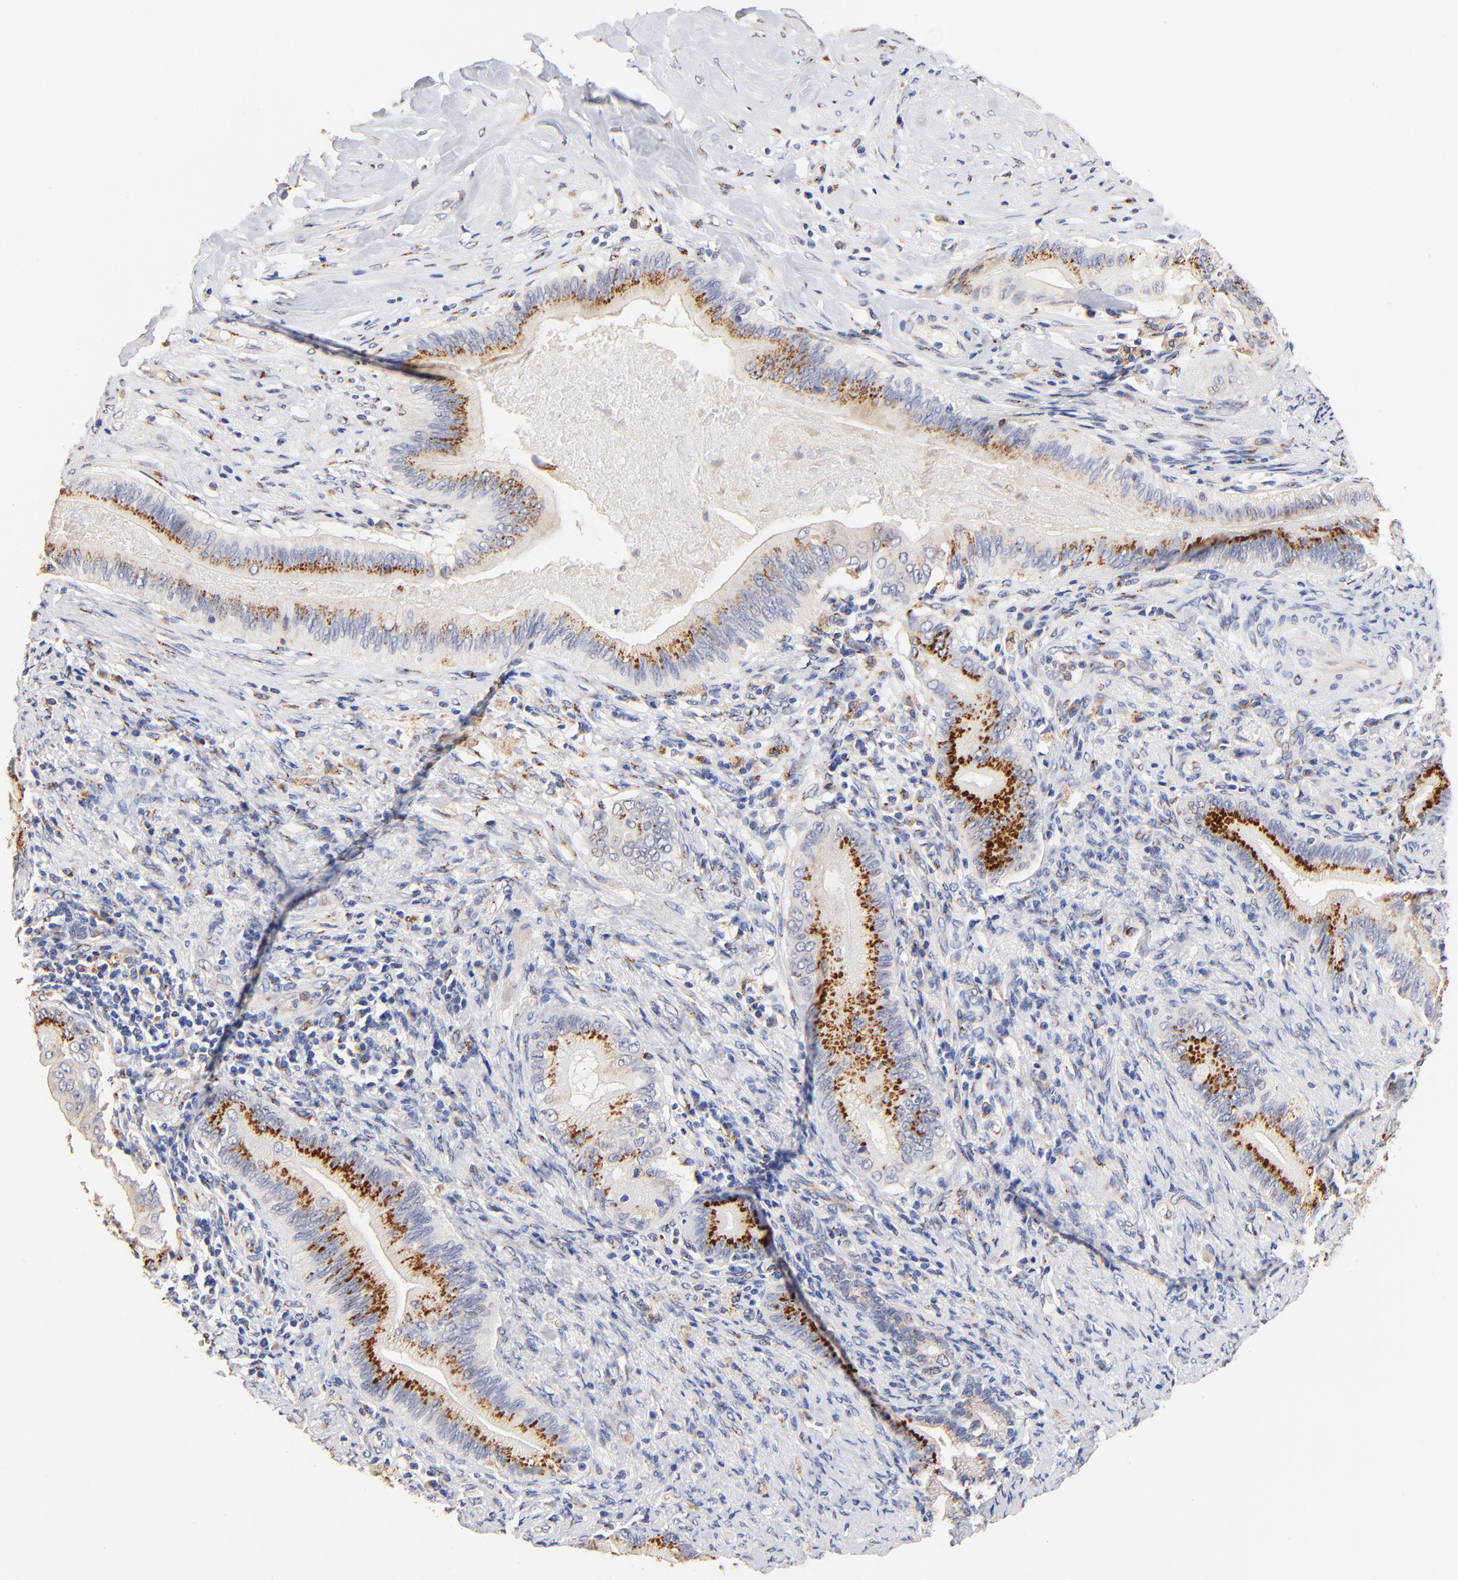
{"staining": {"intensity": "moderate", "quantity": ">75%", "location": "cytoplasmic/membranous"}, "tissue": "liver cancer", "cell_type": "Tumor cells", "image_type": "cancer", "snomed": [{"axis": "morphology", "description": "Cholangiocarcinoma"}, {"axis": "topography", "description": "Liver"}], "caption": "Liver cancer (cholangiocarcinoma) stained for a protein displays moderate cytoplasmic/membranous positivity in tumor cells. The protein is stained brown, and the nuclei are stained in blue (DAB IHC with brightfield microscopy, high magnification).", "gene": "FMNL3", "patient": {"sex": "male", "age": 58}}